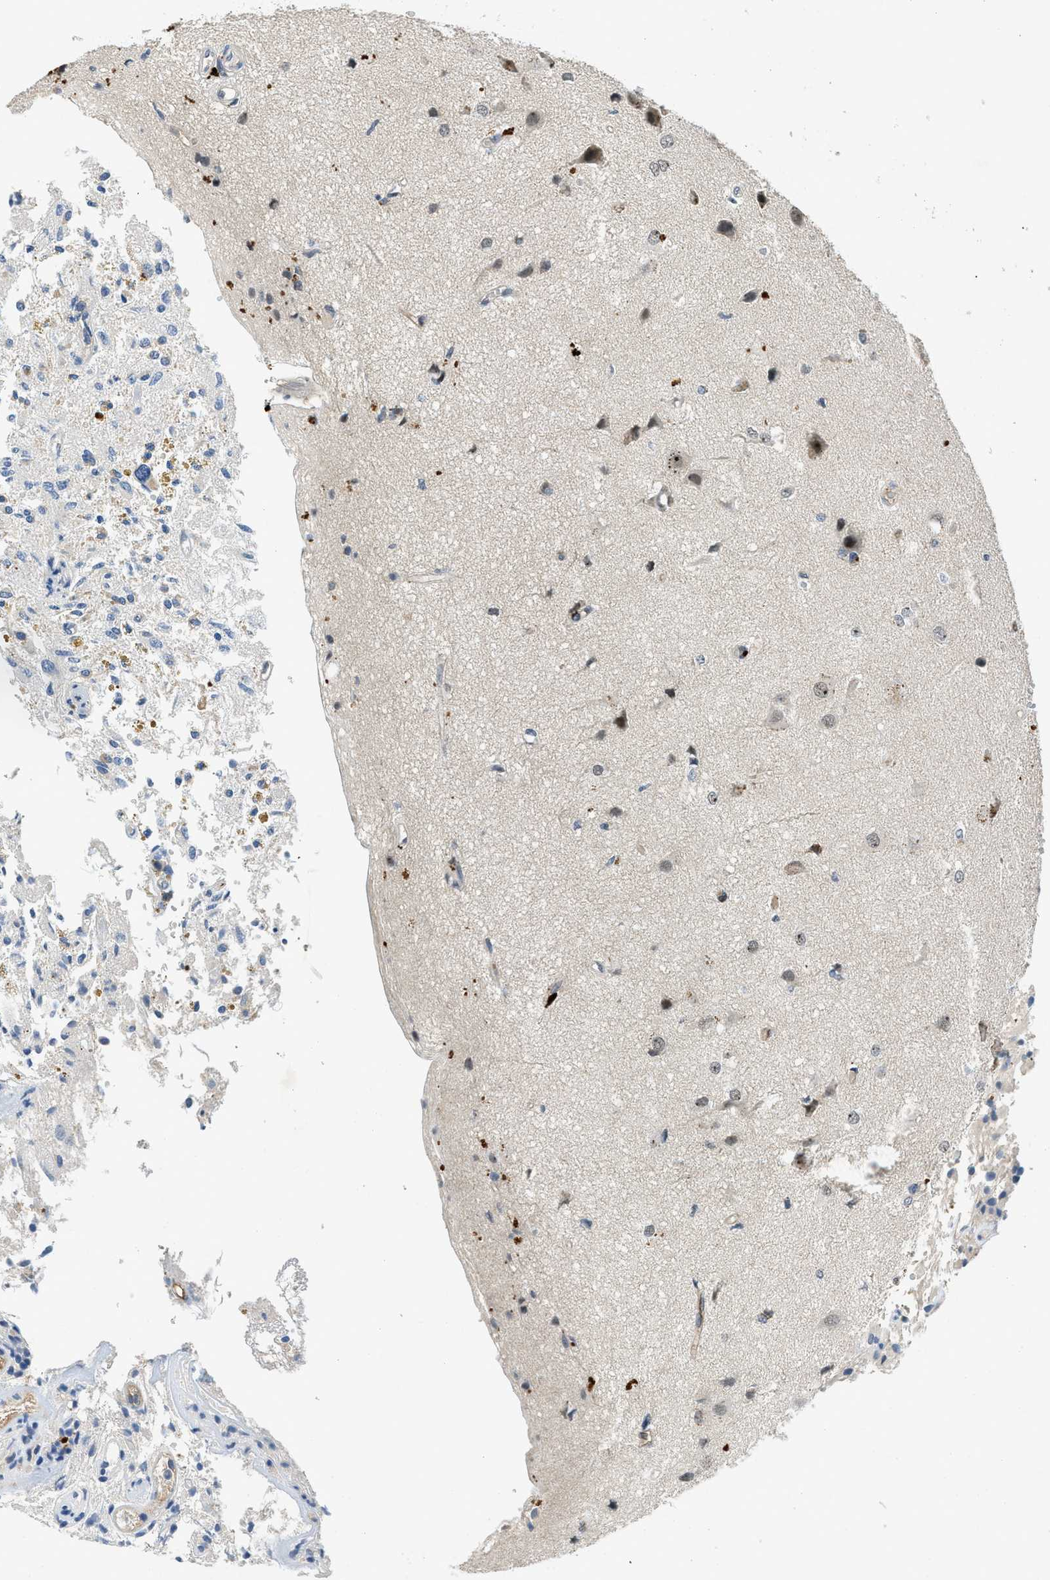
{"staining": {"intensity": "weak", "quantity": "<25%", "location": "nuclear"}, "tissue": "glioma", "cell_type": "Tumor cells", "image_type": "cancer", "snomed": [{"axis": "morphology", "description": "Glioma, malignant, High grade"}, {"axis": "topography", "description": "Brain"}], "caption": "The image exhibits no significant expression in tumor cells of malignant high-grade glioma.", "gene": "SLCO2A1", "patient": {"sex": "female", "age": 59}}